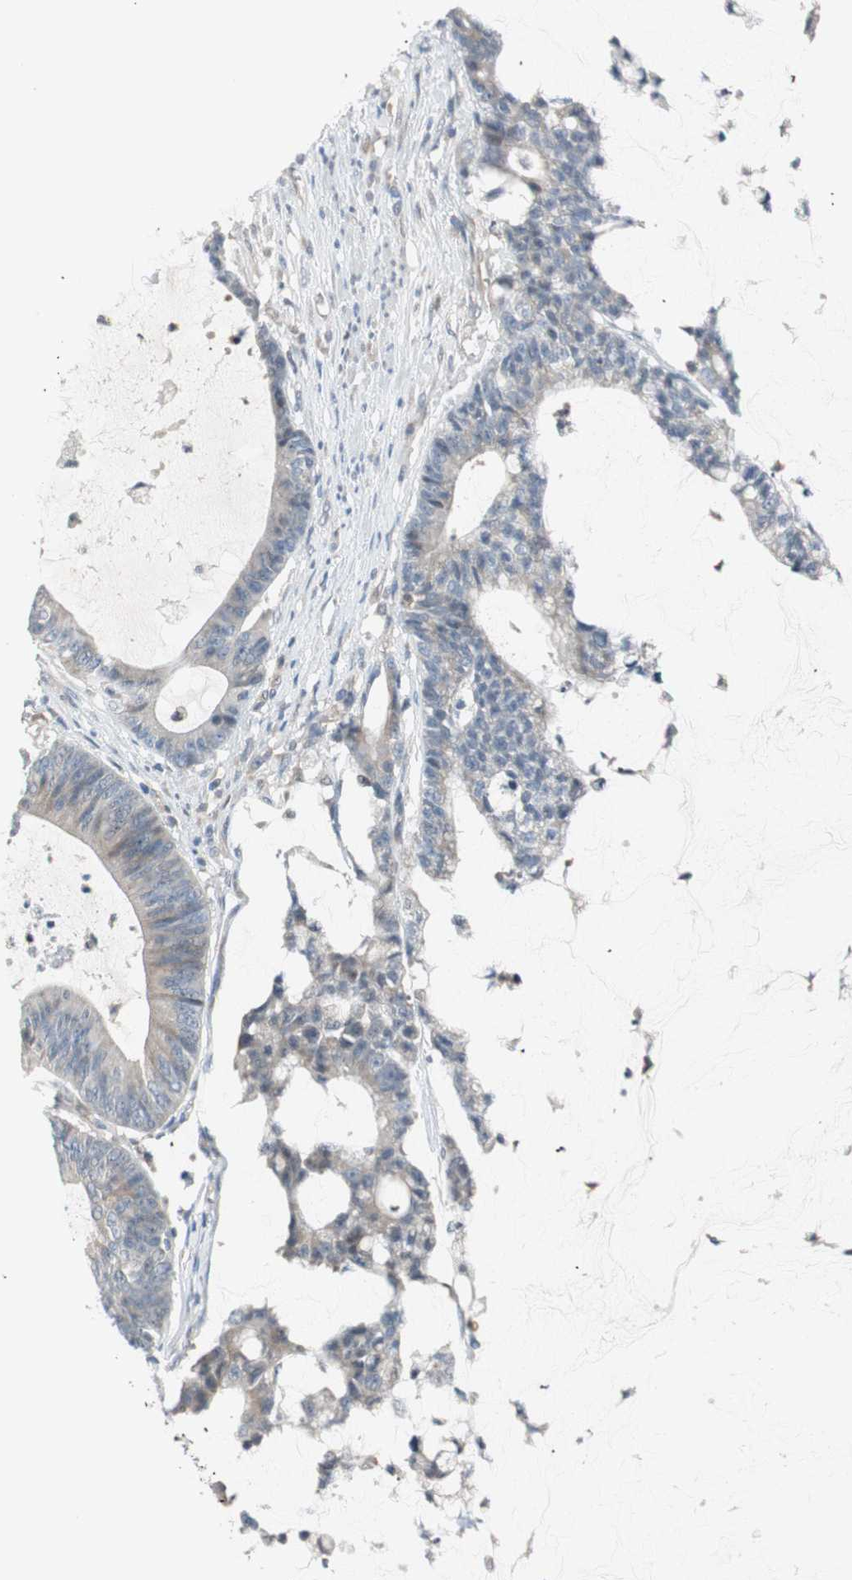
{"staining": {"intensity": "weak", "quantity": "25%-75%", "location": "cytoplasmic/membranous"}, "tissue": "colorectal cancer", "cell_type": "Tumor cells", "image_type": "cancer", "snomed": [{"axis": "morphology", "description": "Adenocarcinoma, NOS"}, {"axis": "topography", "description": "Colon"}], "caption": "Immunohistochemical staining of colorectal cancer demonstrates weak cytoplasmic/membranous protein expression in approximately 25%-75% of tumor cells.", "gene": "CGRRF1", "patient": {"sex": "female", "age": 84}}